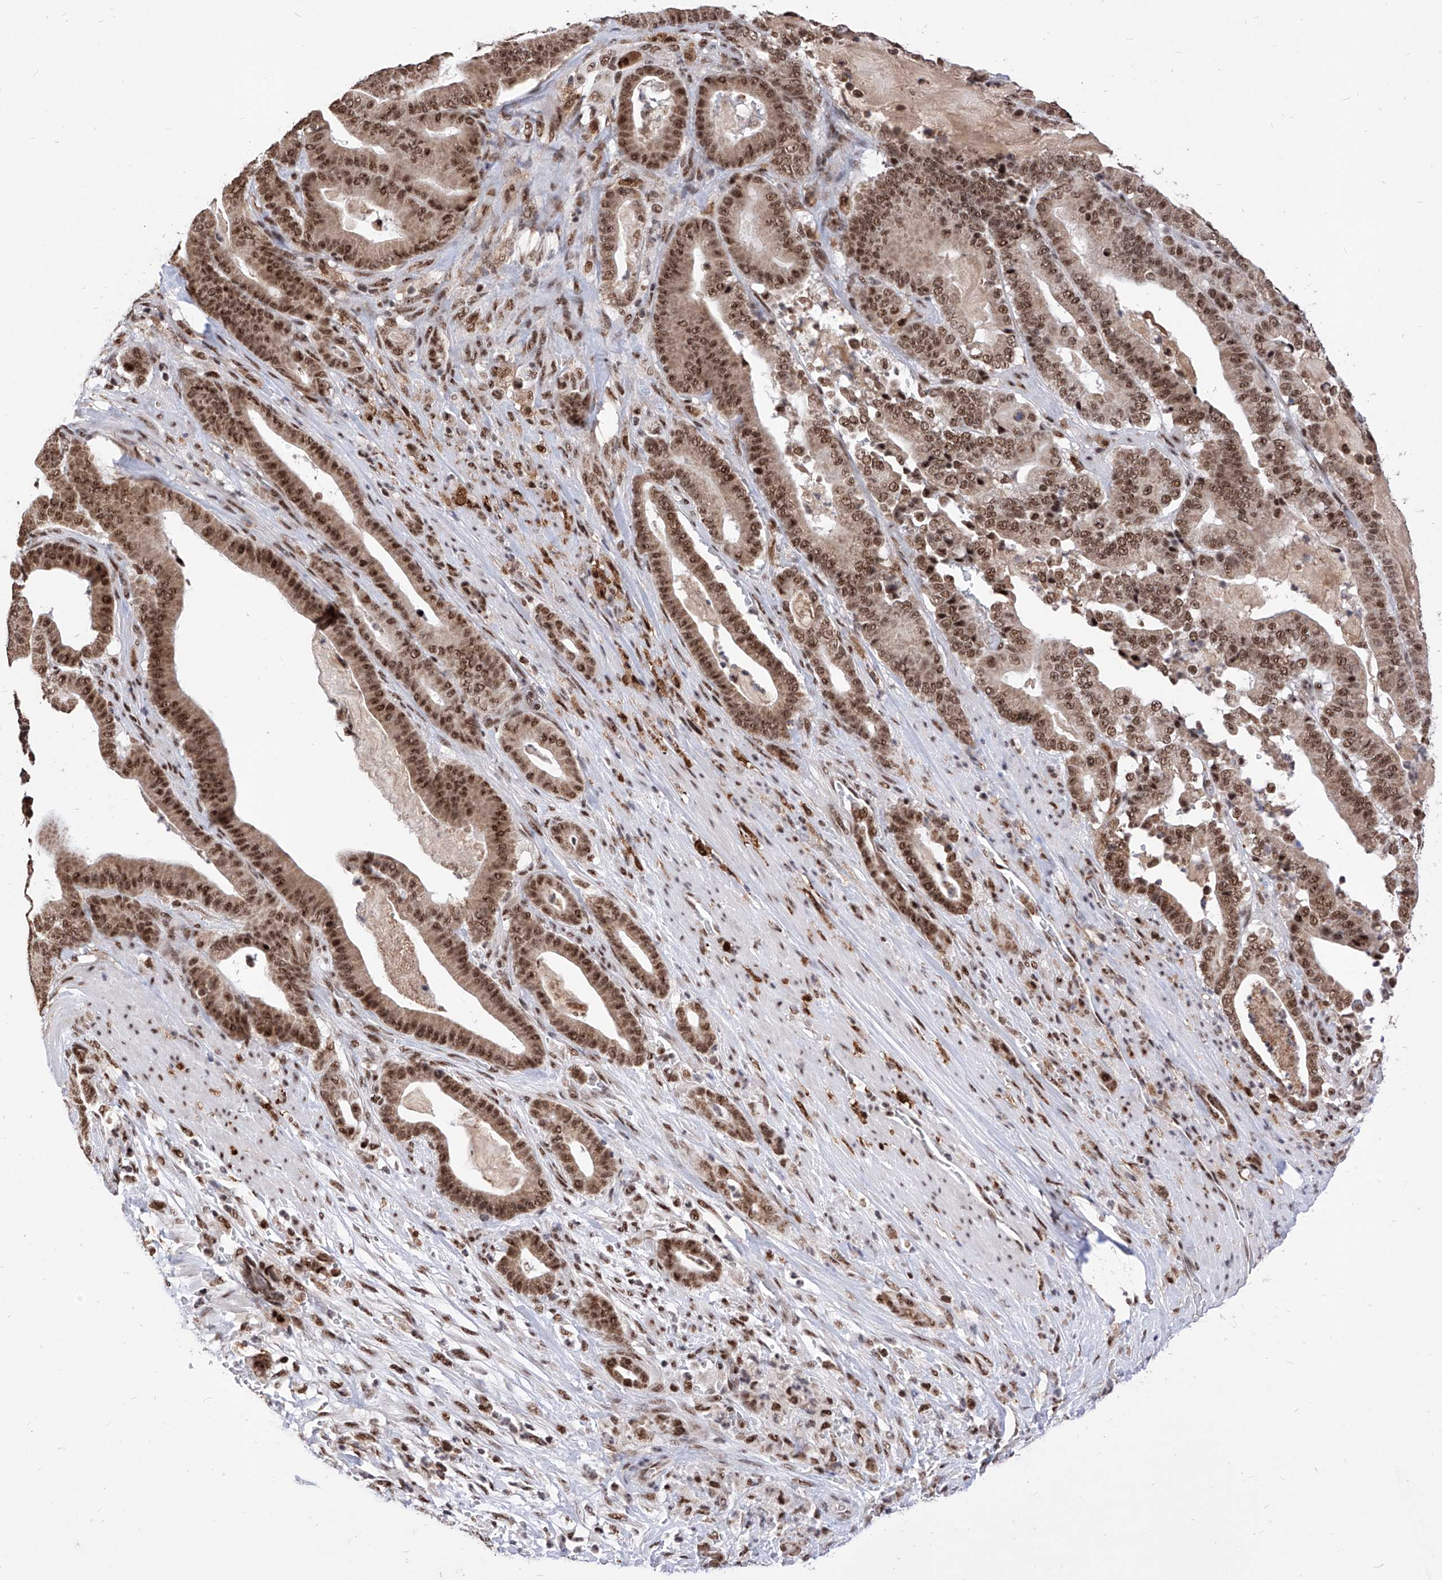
{"staining": {"intensity": "moderate", "quantity": ">75%", "location": "cytoplasmic/membranous,nuclear"}, "tissue": "pancreatic cancer", "cell_type": "Tumor cells", "image_type": "cancer", "snomed": [{"axis": "morphology", "description": "Adenocarcinoma, NOS"}, {"axis": "topography", "description": "Pancreas"}], "caption": "Pancreatic cancer was stained to show a protein in brown. There is medium levels of moderate cytoplasmic/membranous and nuclear staining in approximately >75% of tumor cells.", "gene": "PHF5A", "patient": {"sex": "male", "age": 63}}